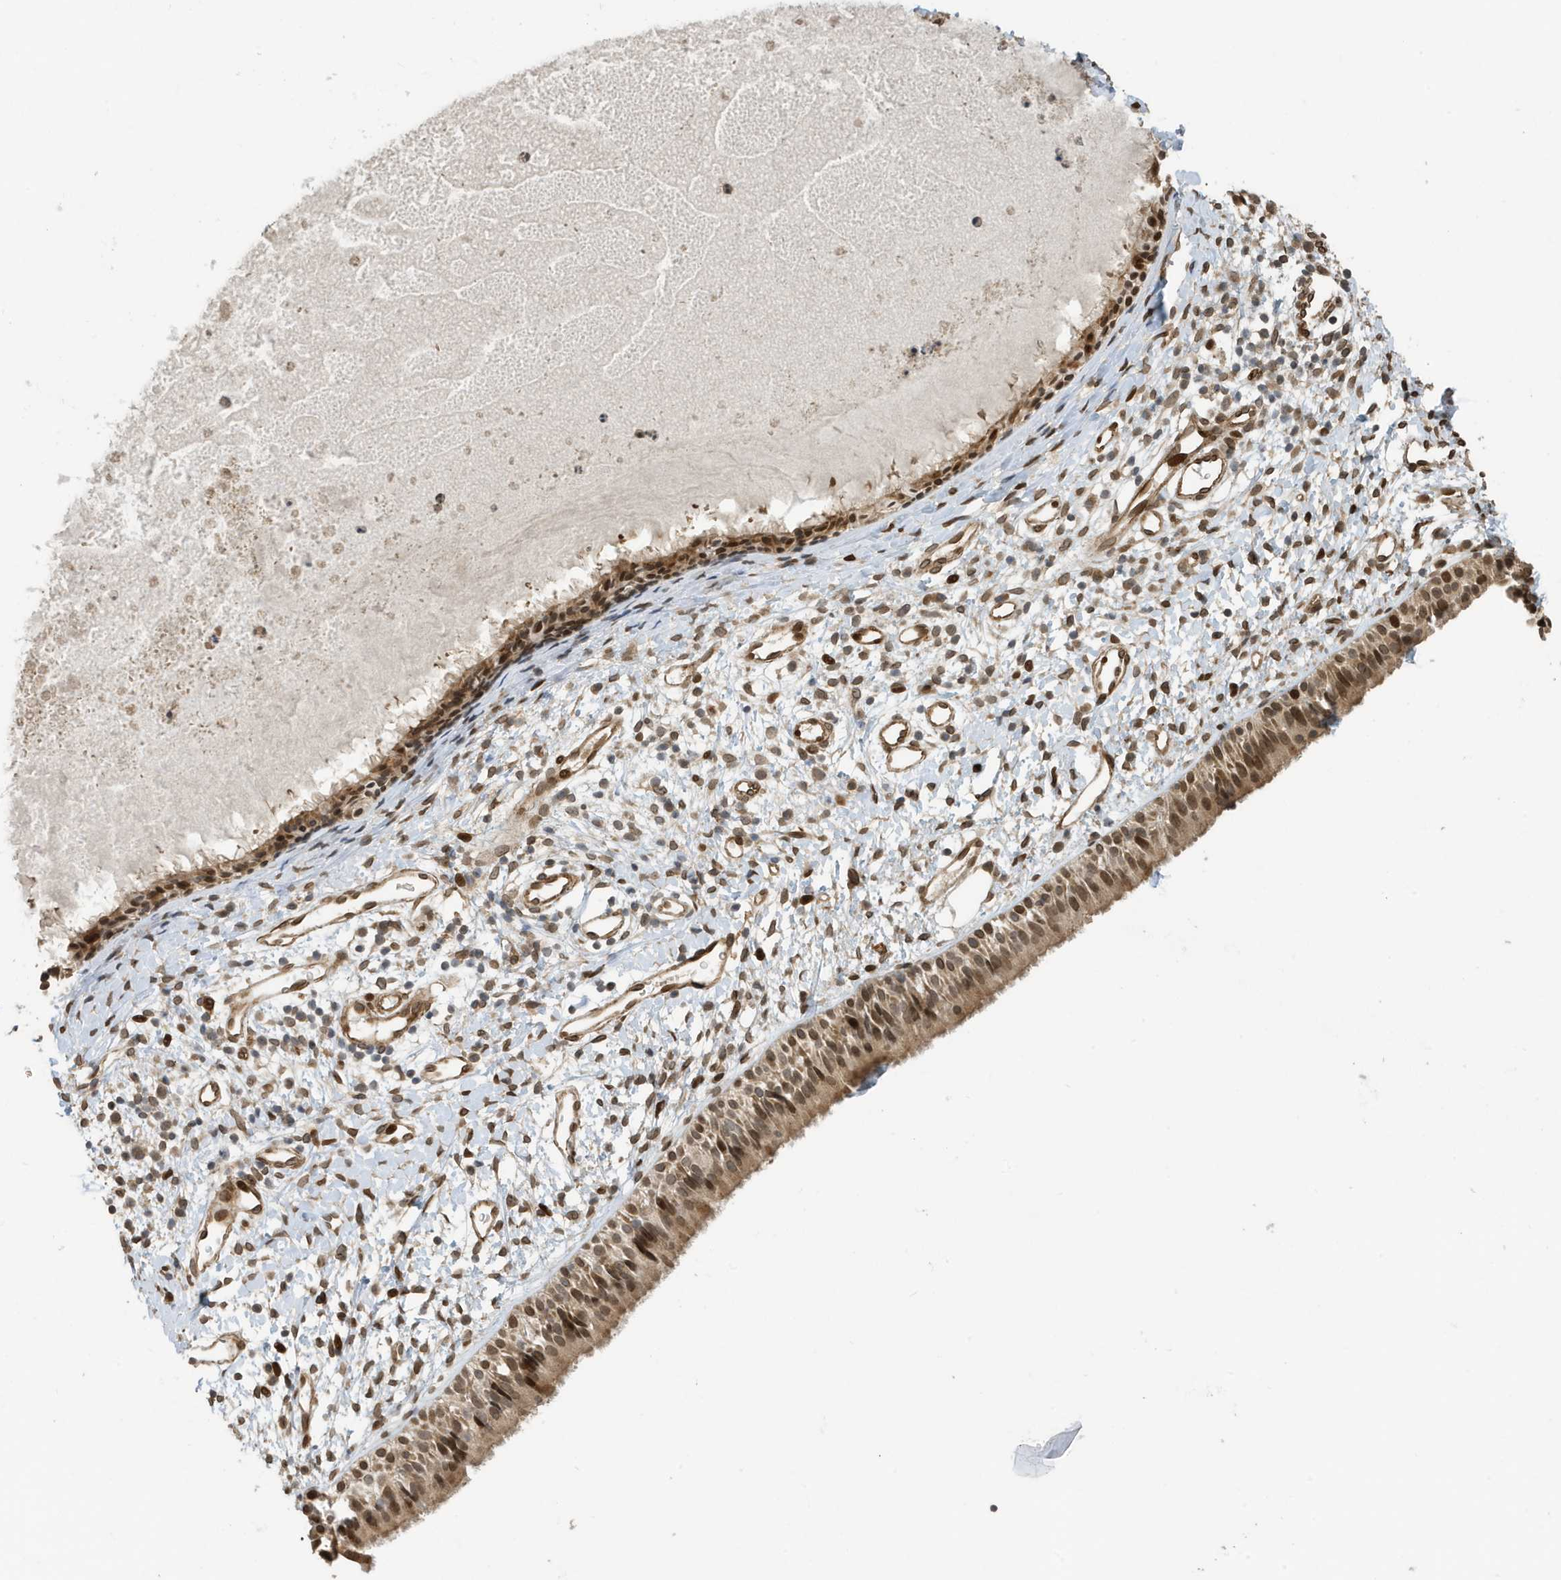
{"staining": {"intensity": "moderate", "quantity": ">75%", "location": "cytoplasmic/membranous,nuclear"}, "tissue": "nasopharynx", "cell_type": "Respiratory epithelial cells", "image_type": "normal", "snomed": [{"axis": "morphology", "description": "Normal tissue, NOS"}, {"axis": "topography", "description": "Nasopharynx"}], "caption": "A high-resolution photomicrograph shows immunohistochemistry (IHC) staining of benign nasopharynx, which demonstrates moderate cytoplasmic/membranous,nuclear positivity in approximately >75% of respiratory epithelial cells.", "gene": "DUSP18", "patient": {"sex": "male", "age": 22}}